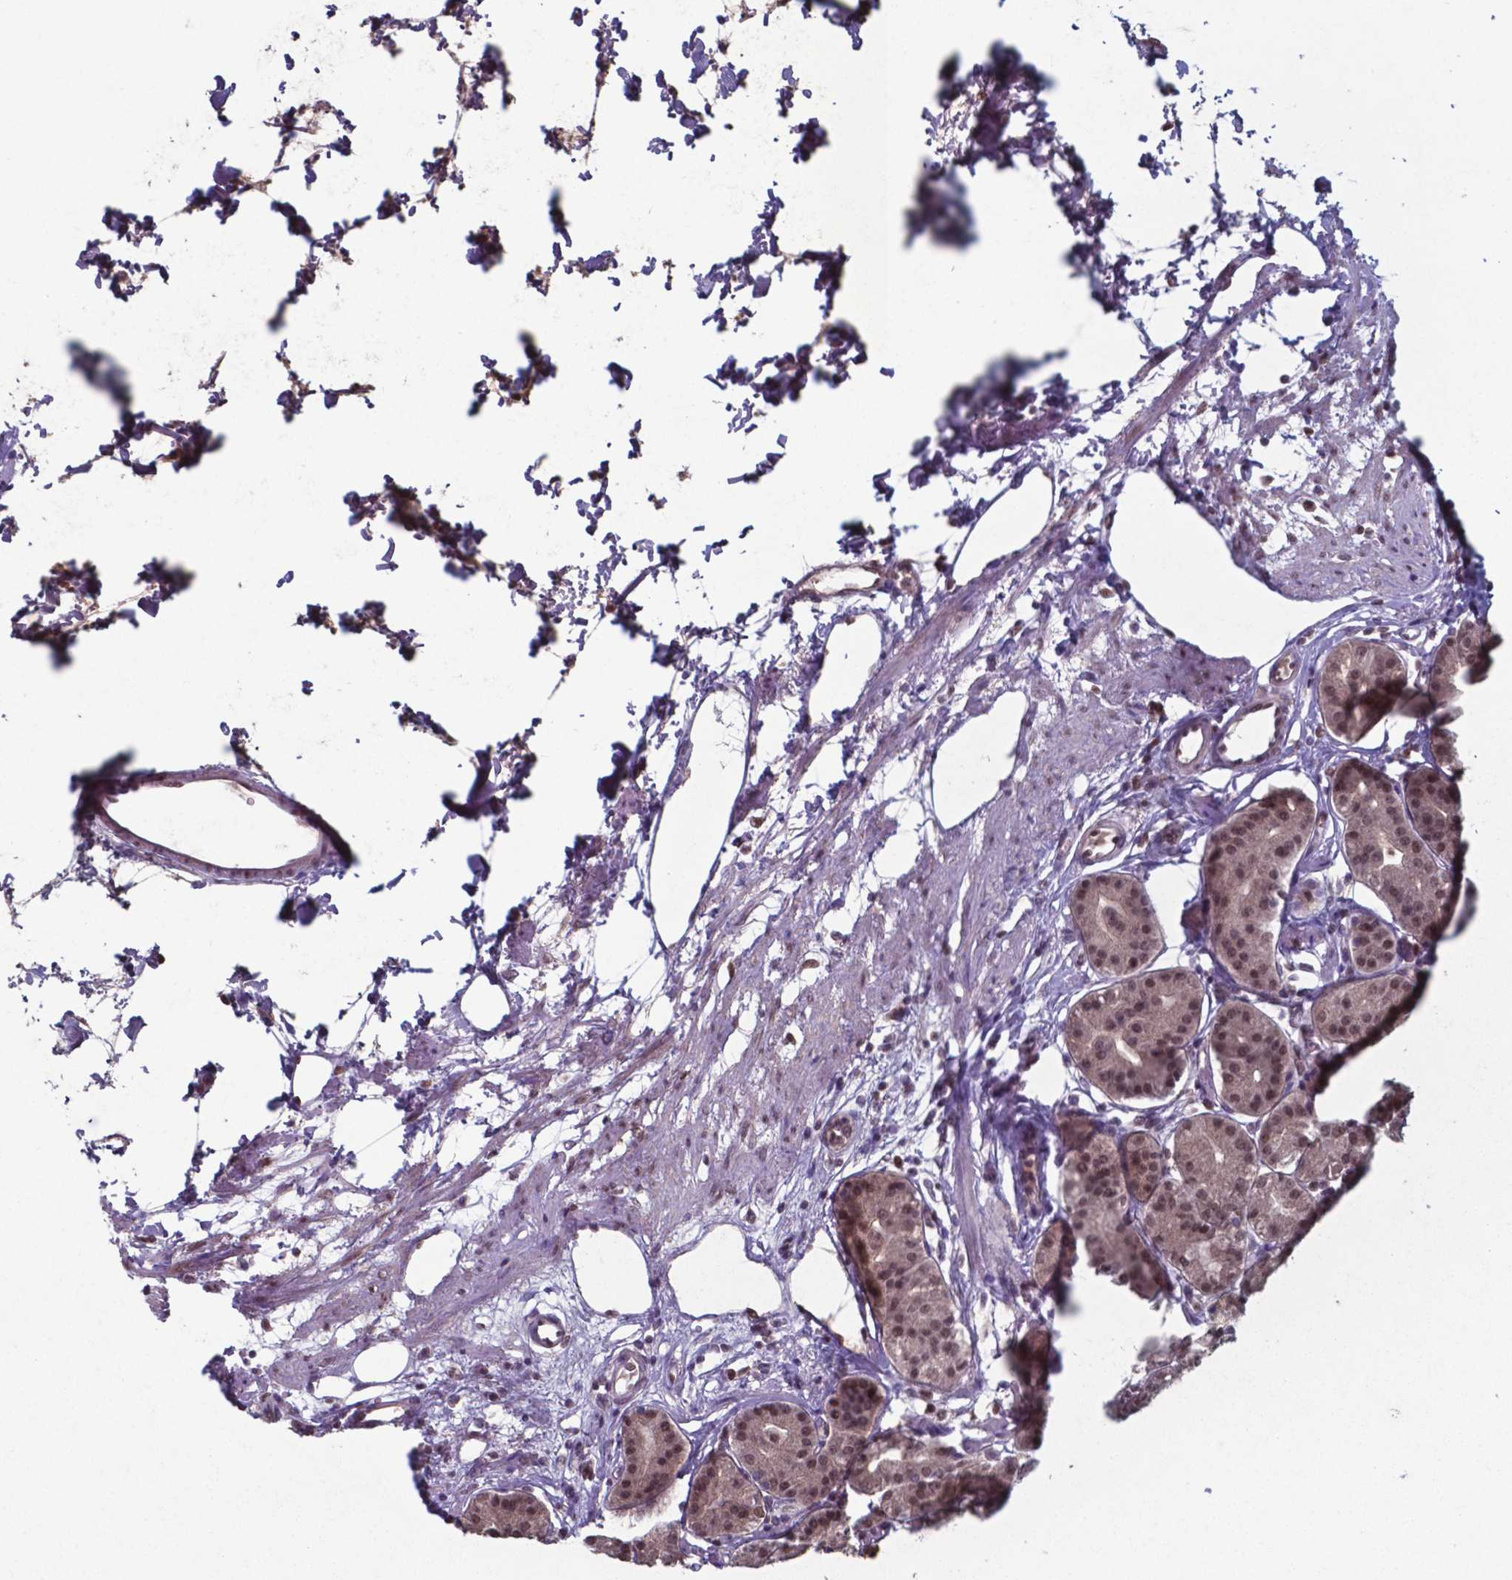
{"staining": {"intensity": "moderate", "quantity": "25%-75%", "location": "nuclear"}, "tissue": "stomach", "cell_type": "Glandular cells", "image_type": "normal", "snomed": [{"axis": "morphology", "description": "Normal tissue, NOS"}, {"axis": "topography", "description": "Skeletal muscle"}, {"axis": "topography", "description": "Stomach"}], "caption": "Protein analysis of normal stomach shows moderate nuclear staining in approximately 25%-75% of glandular cells. (Brightfield microscopy of DAB IHC at high magnification).", "gene": "UBA1", "patient": {"sex": "female", "age": 57}}